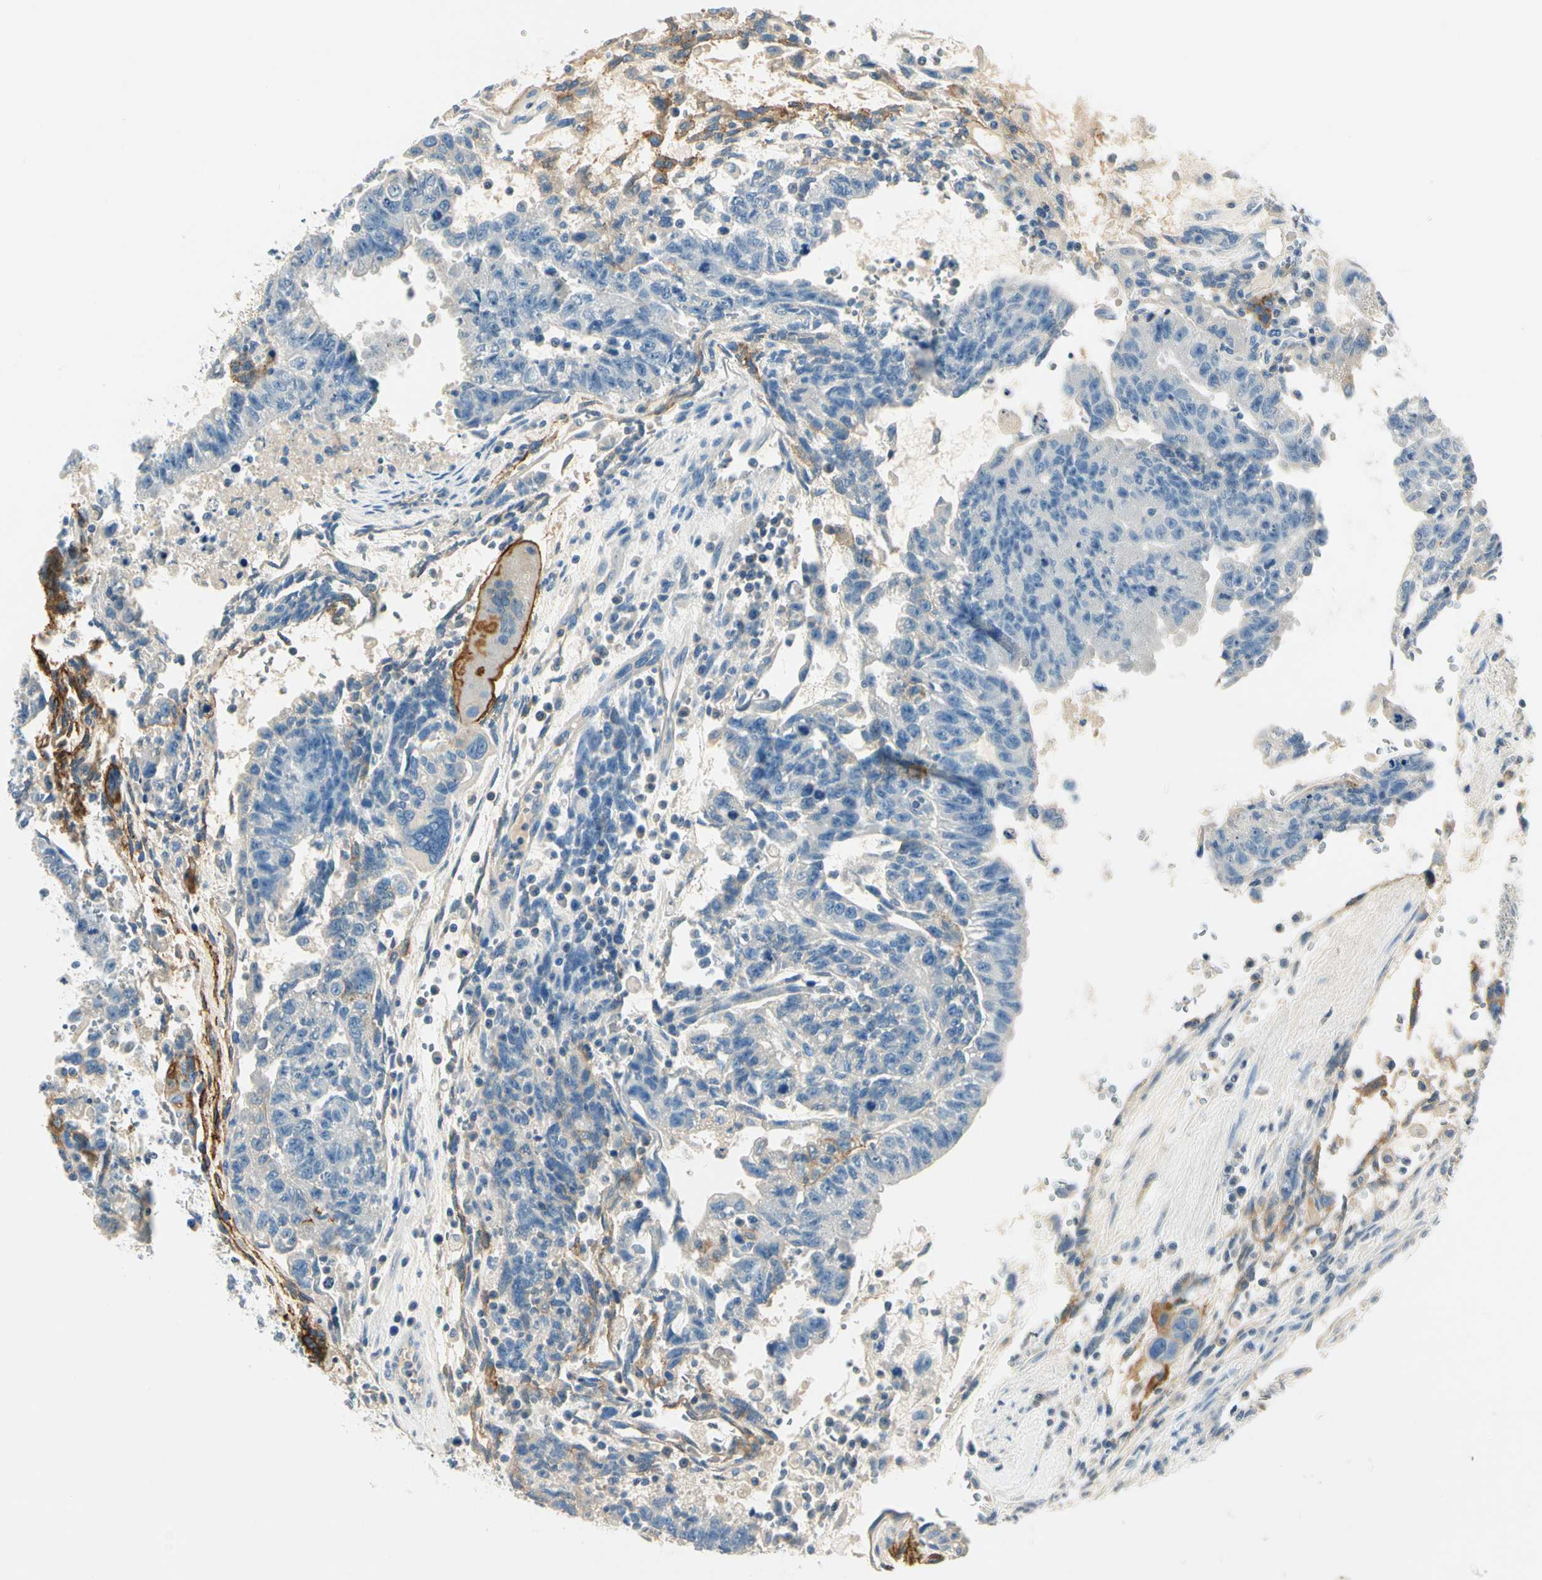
{"staining": {"intensity": "negative", "quantity": "none", "location": "none"}, "tissue": "testis cancer", "cell_type": "Tumor cells", "image_type": "cancer", "snomed": [{"axis": "morphology", "description": "Seminoma, NOS"}, {"axis": "morphology", "description": "Carcinoma, Embryonal, NOS"}, {"axis": "topography", "description": "Testis"}], "caption": "Tumor cells show no significant staining in testis cancer (seminoma). The staining is performed using DAB brown chromogen with nuclei counter-stained in using hematoxylin.", "gene": "TGFBR3", "patient": {"sex": "male", "age": 52}}